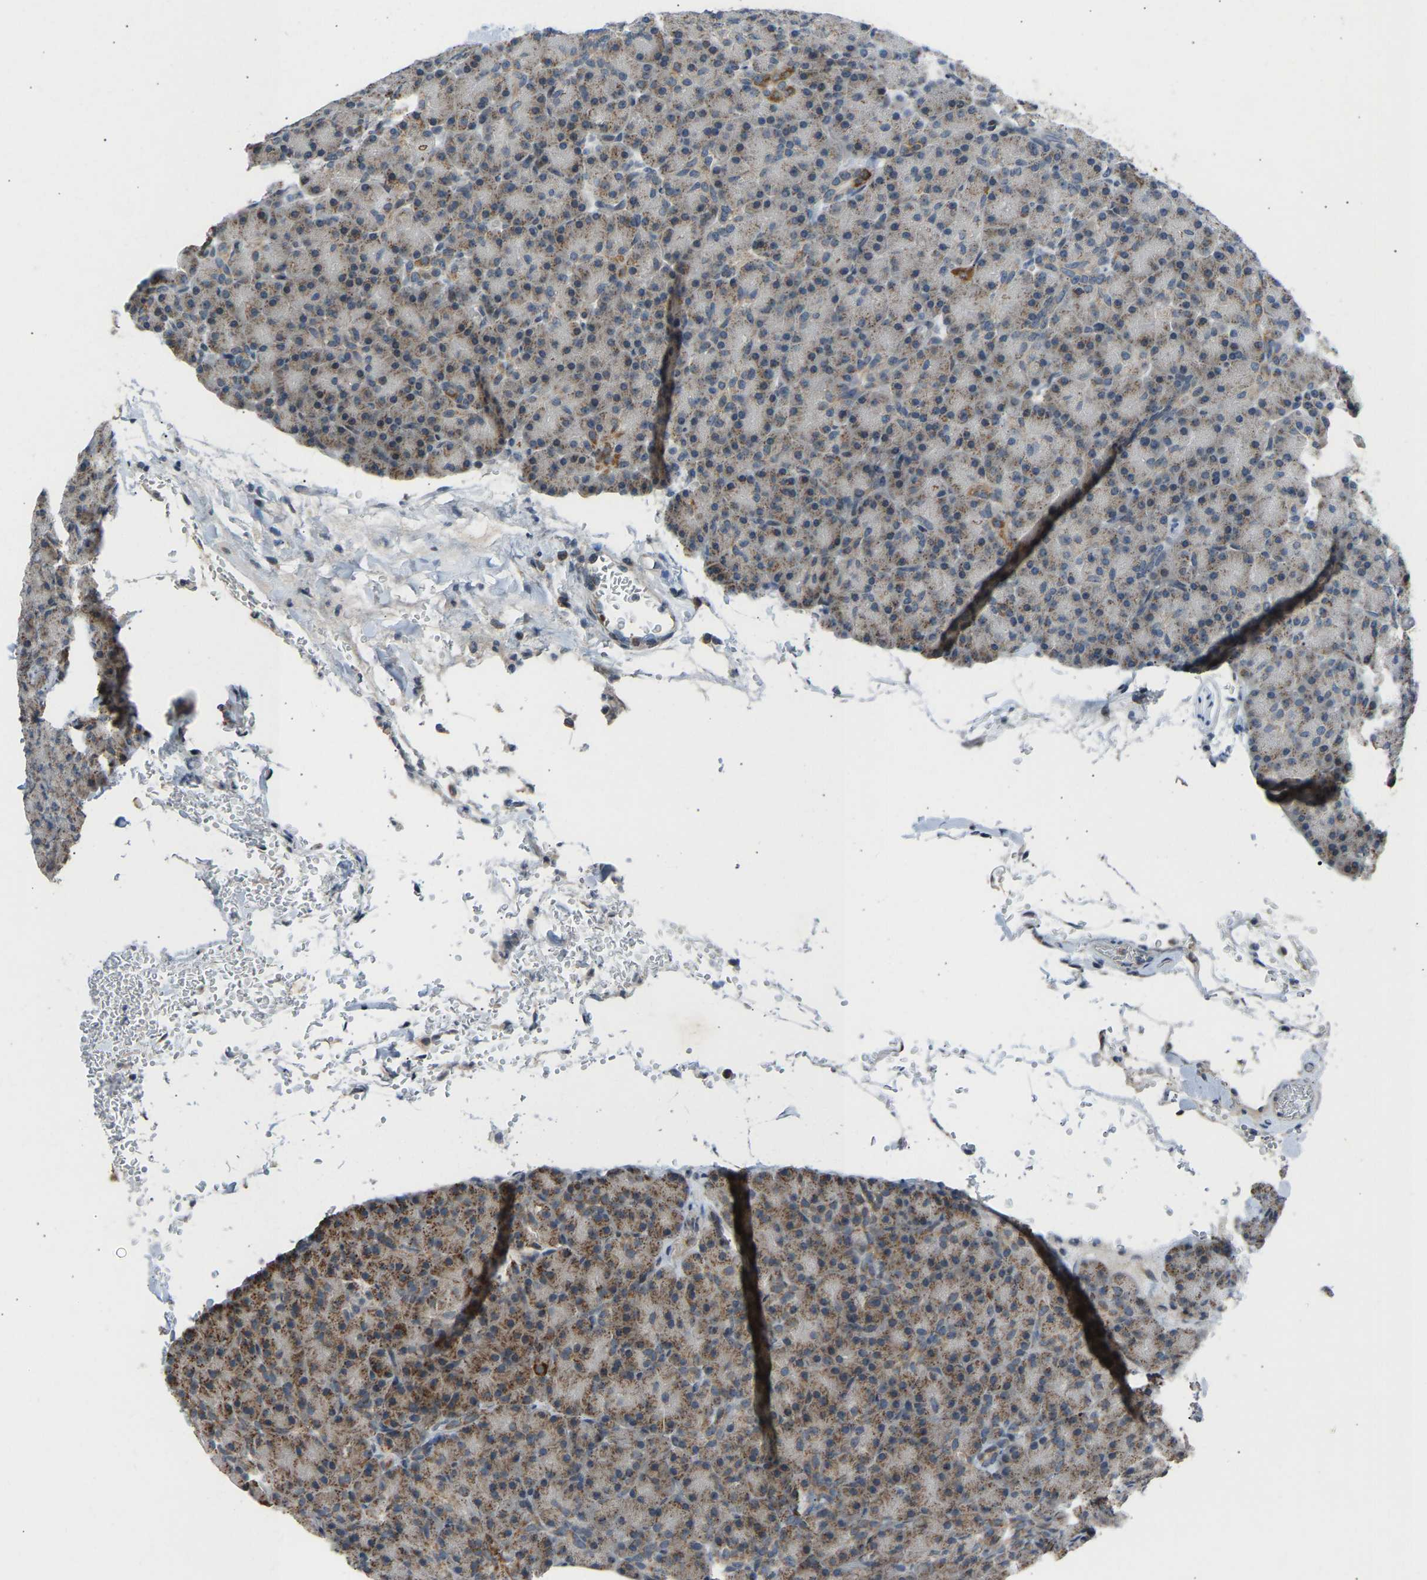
{"staining": {"intensity": "weak", "quantity": "<25%", "location": "cytoplasmic/membranous"}, "tissue": "pancreas", "cell_type": "Exocrine glandular cells", "image_type": "normal", "snomed": [{"axis": "morphology", "description": "Normal tissue, NOS"}, {"axis": "topography", "description": "Pancreas"}], "caption": "This is a histopathology image of immunohistochemistry (IHC) staining of benign pancreas, which shows no positivity in exocrine glandular cells.", "gene": "SLIRP", "patient": {"sex": "female", "age": 43}}